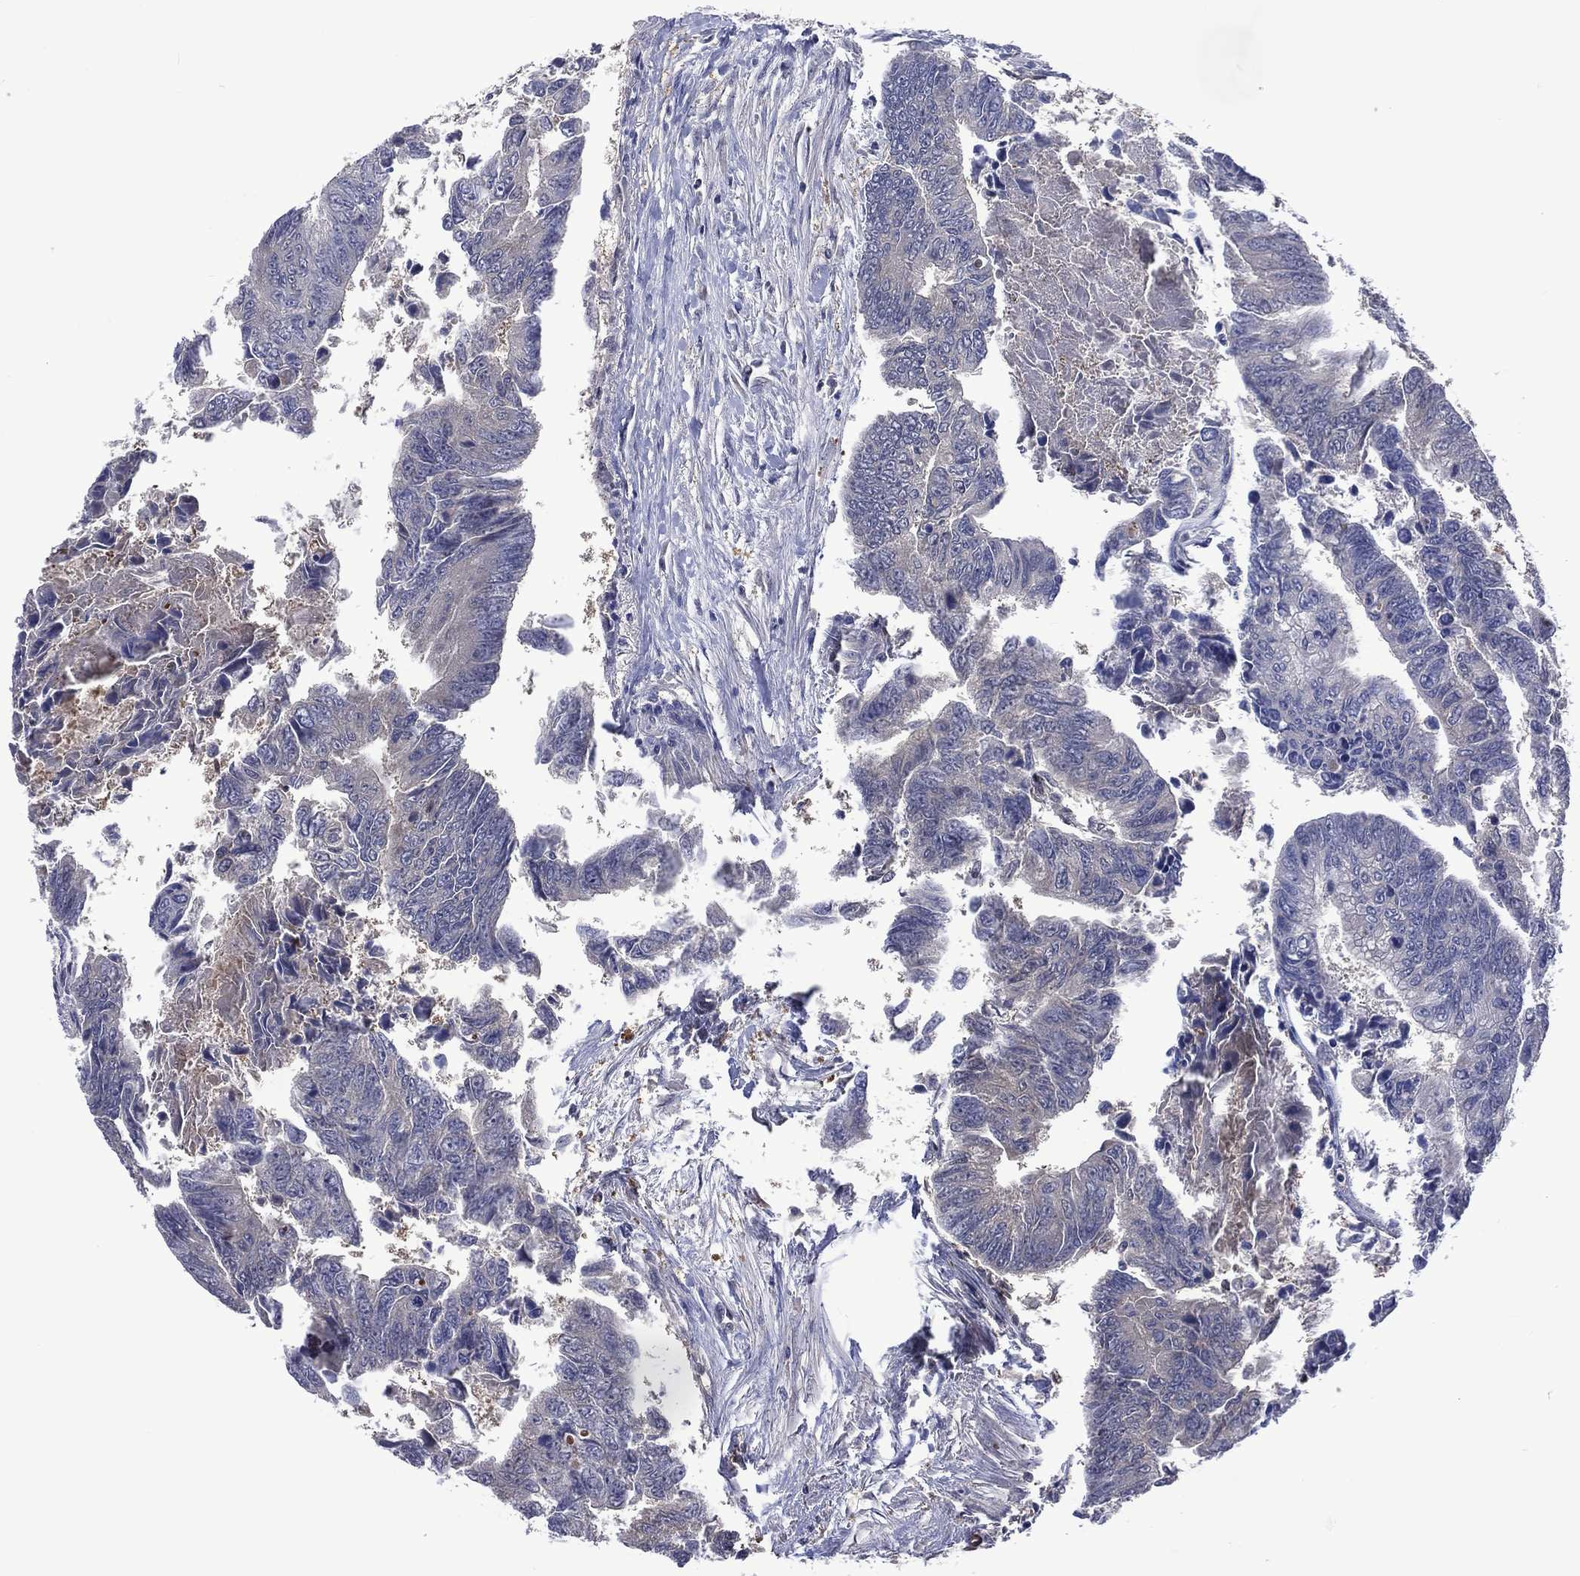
{"staining": {"intensity": "negative", "quantity": "none", "location": "none"}, "tissue": "colorectal cancer", "cell_type": "Tumor cells", "image_type": "cancer", "snomed": [{"axis": "morphology", "description": "Adenocarcinoma, NOS"}, {"axis": "topography", "description": "Colon"}], "caption": "An IHC histopathology image of colorectal adenocarcinoma is shown. There is no staining in tumor cells of colorectal adenocarcinoma.", "gene": "MTAP", "patient": {"sex": "female", "age": 65}}